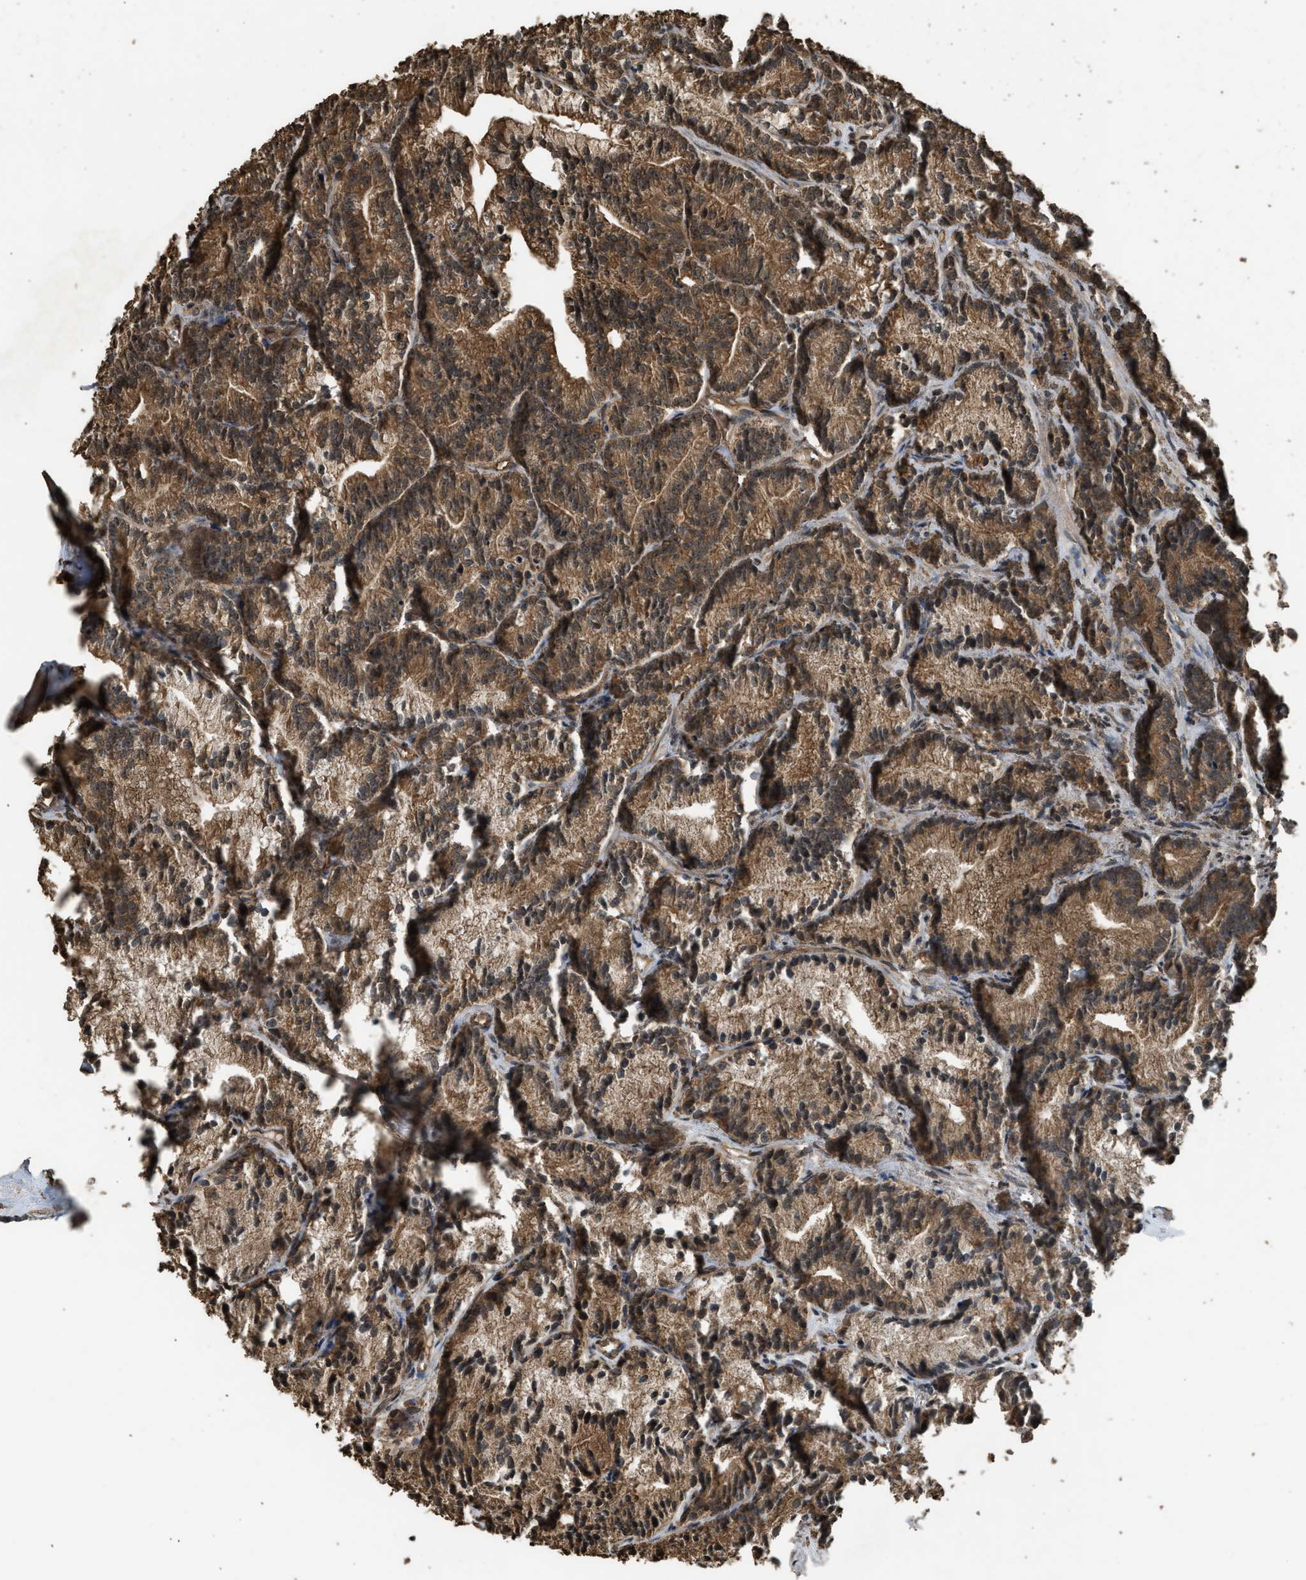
{"staining": {"intensity": "moderate", "quantity": ">75%", "location": "cytoplasmic/membranous"}, "tissue": "prostate cancer", "cell_type": "Tumor cells", "image_type": "cancer", "snomed": [{"axis": "morphology", "description": "Adenocarcinoma, Low grade"}, {"axis": "topography", "description": "Prostate"}], "caption": "Protein staining of low-grade adenocarcinoma (prostate) tissue displays moderate cytoplasmic/membranous expression in about >75% of tumor cells. The staining was performed using DAB to visualize the protein expression in brown, while the nuclei were stained in blue with hematoxylin (Magnification: 20x).", "gene": "MYBL2", "patient": {"sex": "male", "age": 89}}